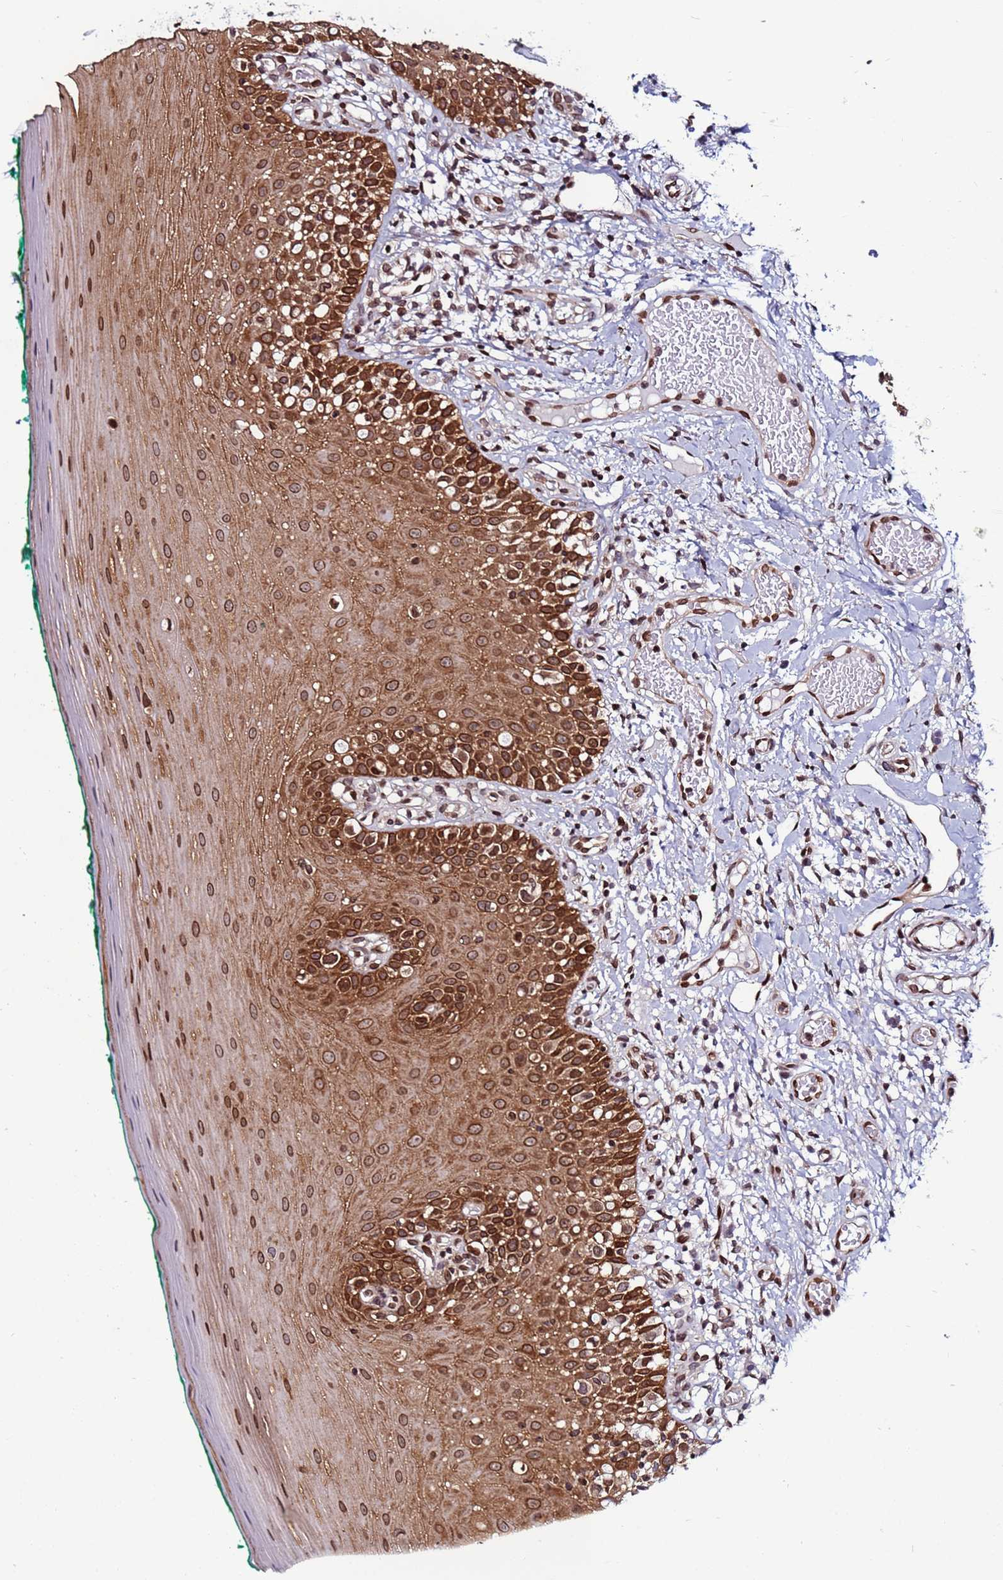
{"staining": {"intensity": "strong", "quantity": ">75%", "location": "cytoplasmic/membranous,nuclear"}, "tissue": "oral mucosa", "cell_type": "Squamous epithelial cells", "image_type": "normal", "snomed": [{"axis": "morphology", "description": "Normal tissue, NOS"}, {"axis": "topography", "description": "Oral tissue"}], "caption": "A micrograph of oral mucosa stained for a protein displays strong cytoplasmic/membranous,nuclear brown staining in squamous epithelial cells. The staining was performed using DAB (3,3'-diaminobenzidine), with brown indicating positive protein expression. Nuclei are stained blue with hematoxylin.", "gene": "TRIM37", "patient": {"sex": "female", "age": 83}}